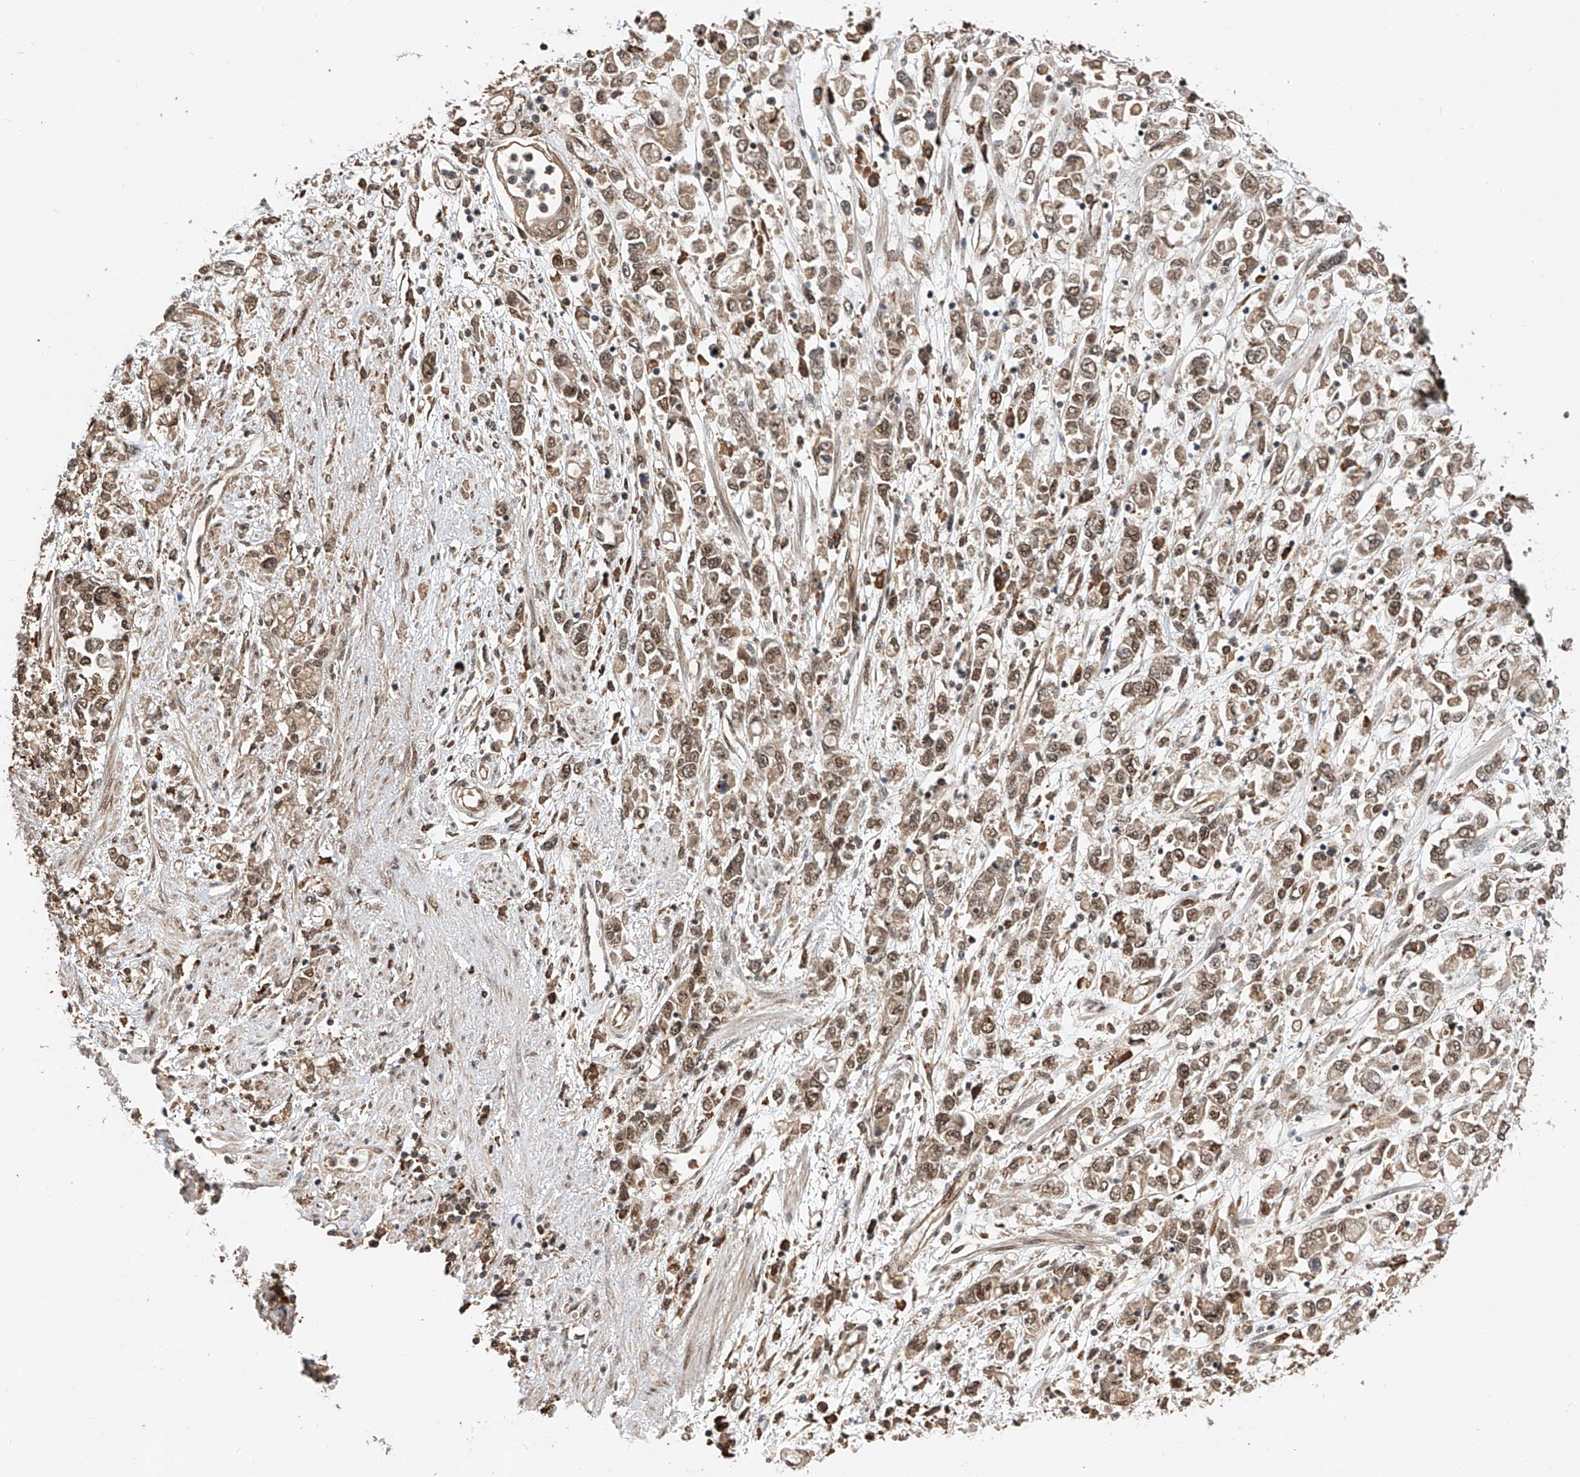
{"staining": {"intensity": "moderate", "quantity": ">75%", "location": "cytoplasmic/membranous,nuclear"}, "tissue": "stomach cancer", "cell_type": "Tumor cells", "image_type": "cancer", "snomed": [{"axis": "morphology", "description": "Adenocarcinoma, NOS"}, {"axis": "topography", "description": "Stomach"}], "caption": "DAB (3,3'-diaminobenzidine) immunohistochemical staining of adenocarcinoma (stomach) displays moderate cytoplasmic/membranous and nuclear protein staining in approximately >75% of tumor cells.", "gene": "RILPL2", "patient": {"sex": "female", "age": 76}}